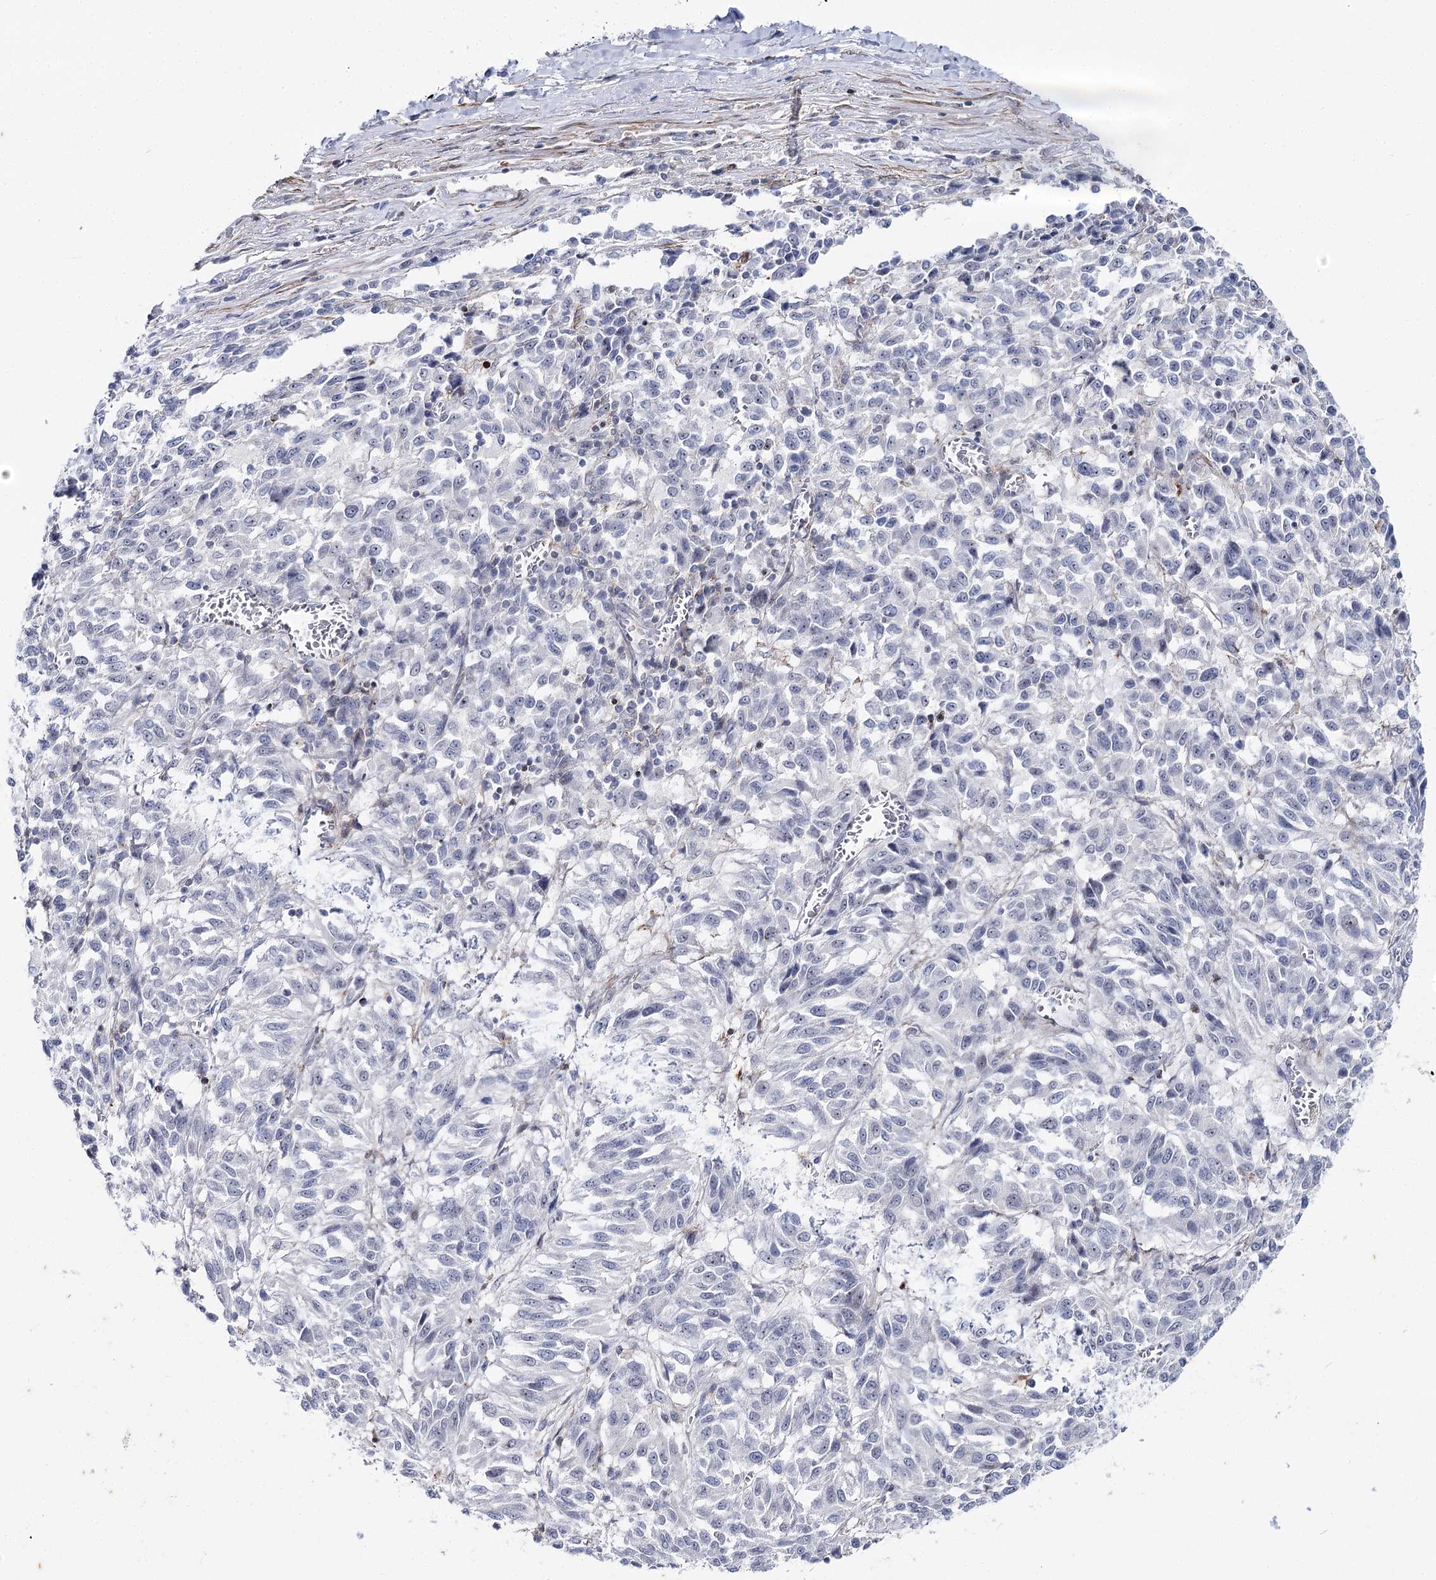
{"staining": {"intensity": "negative", "quantity": "none", "location": "none"}, "tissue": "melanoma", "cell_type": "Tumor cells", "image_type": "cancer", "snomed": [{"axis": "morphology", "description": "Malignant melanoma, Metastatic site"}, {"axis": "topography", "description": "Lung"}], "caption": "Immunohistochemistry (IHC) image of neoplastic tissue: malignant melanoma (metastatic site) stained with DAB reveals no significant protein expression in tumor cells. (Stains: DAB IHC with hematoxylin counter stain, Microscopy: brightfield microscopy at high magnification).", "gene": "AGXT2", "patient": {"sex": "male", "age": 64}}